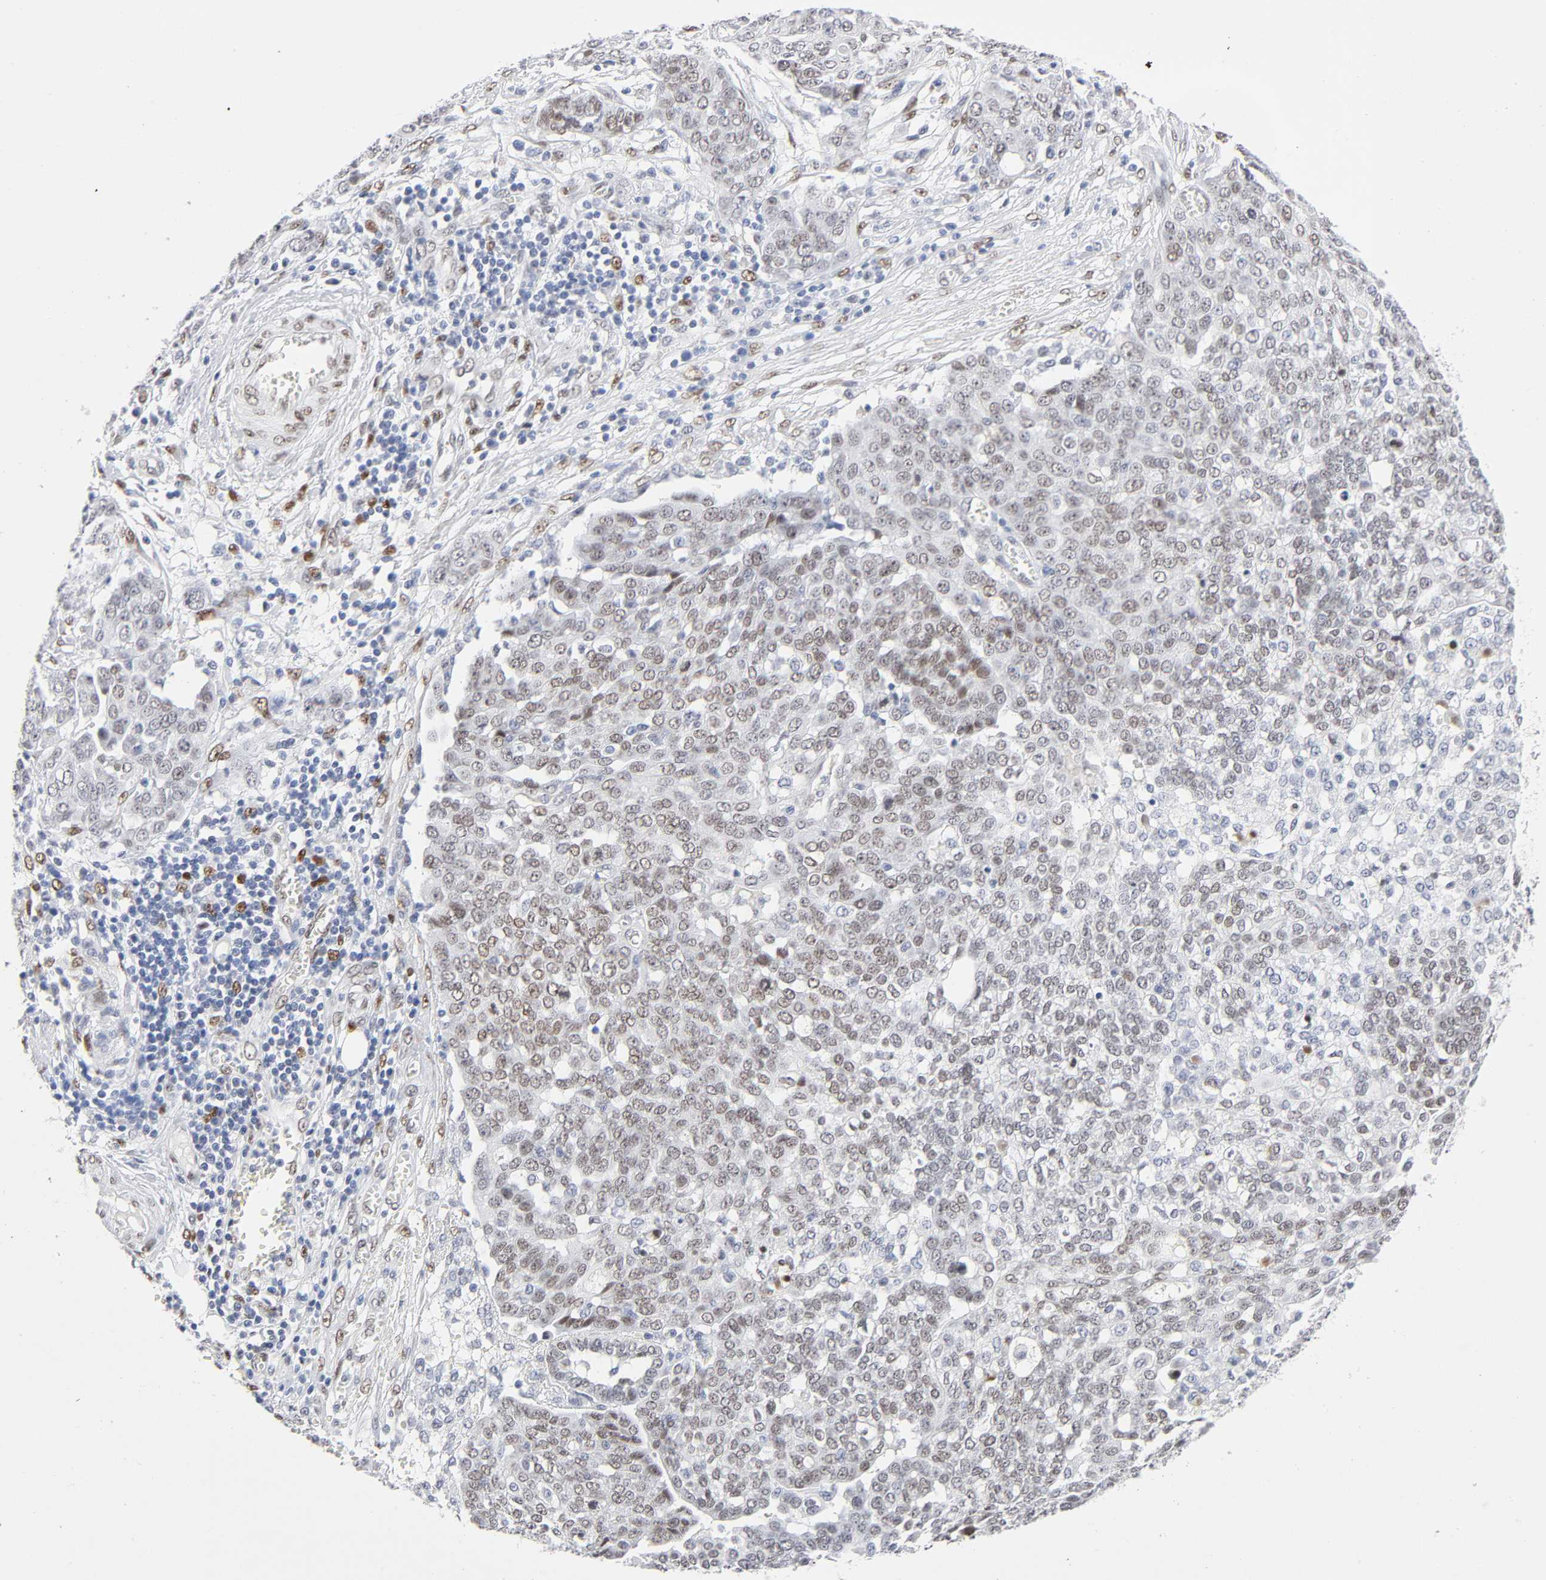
{"staining": {"intensity": "weak", "quantity": ">75%", "location": "nuclear"}, "tissue": "ovarian cancer", "cell_type": "Tumor cells", "image_type": "cancer", "snomed": [{"axis": "morphology", "description": "Cystadenocarcinoma, serous, NOS"}, {"axis": "topography", "description": "Soft tissue"}, {"axis": "topography", "description": "Ovary"}], "caption": "Weak nuclear expression is seen in approximately >75% of tumor cells in ovarian cancer (serous cystadenocarcinoma). (Stains: DAB in brown, nuclei in blue, Microscopy: brightfield microscopy at high magnification).", "gene": "NFIC", "patient": {"sex": "female", "age": 57}}